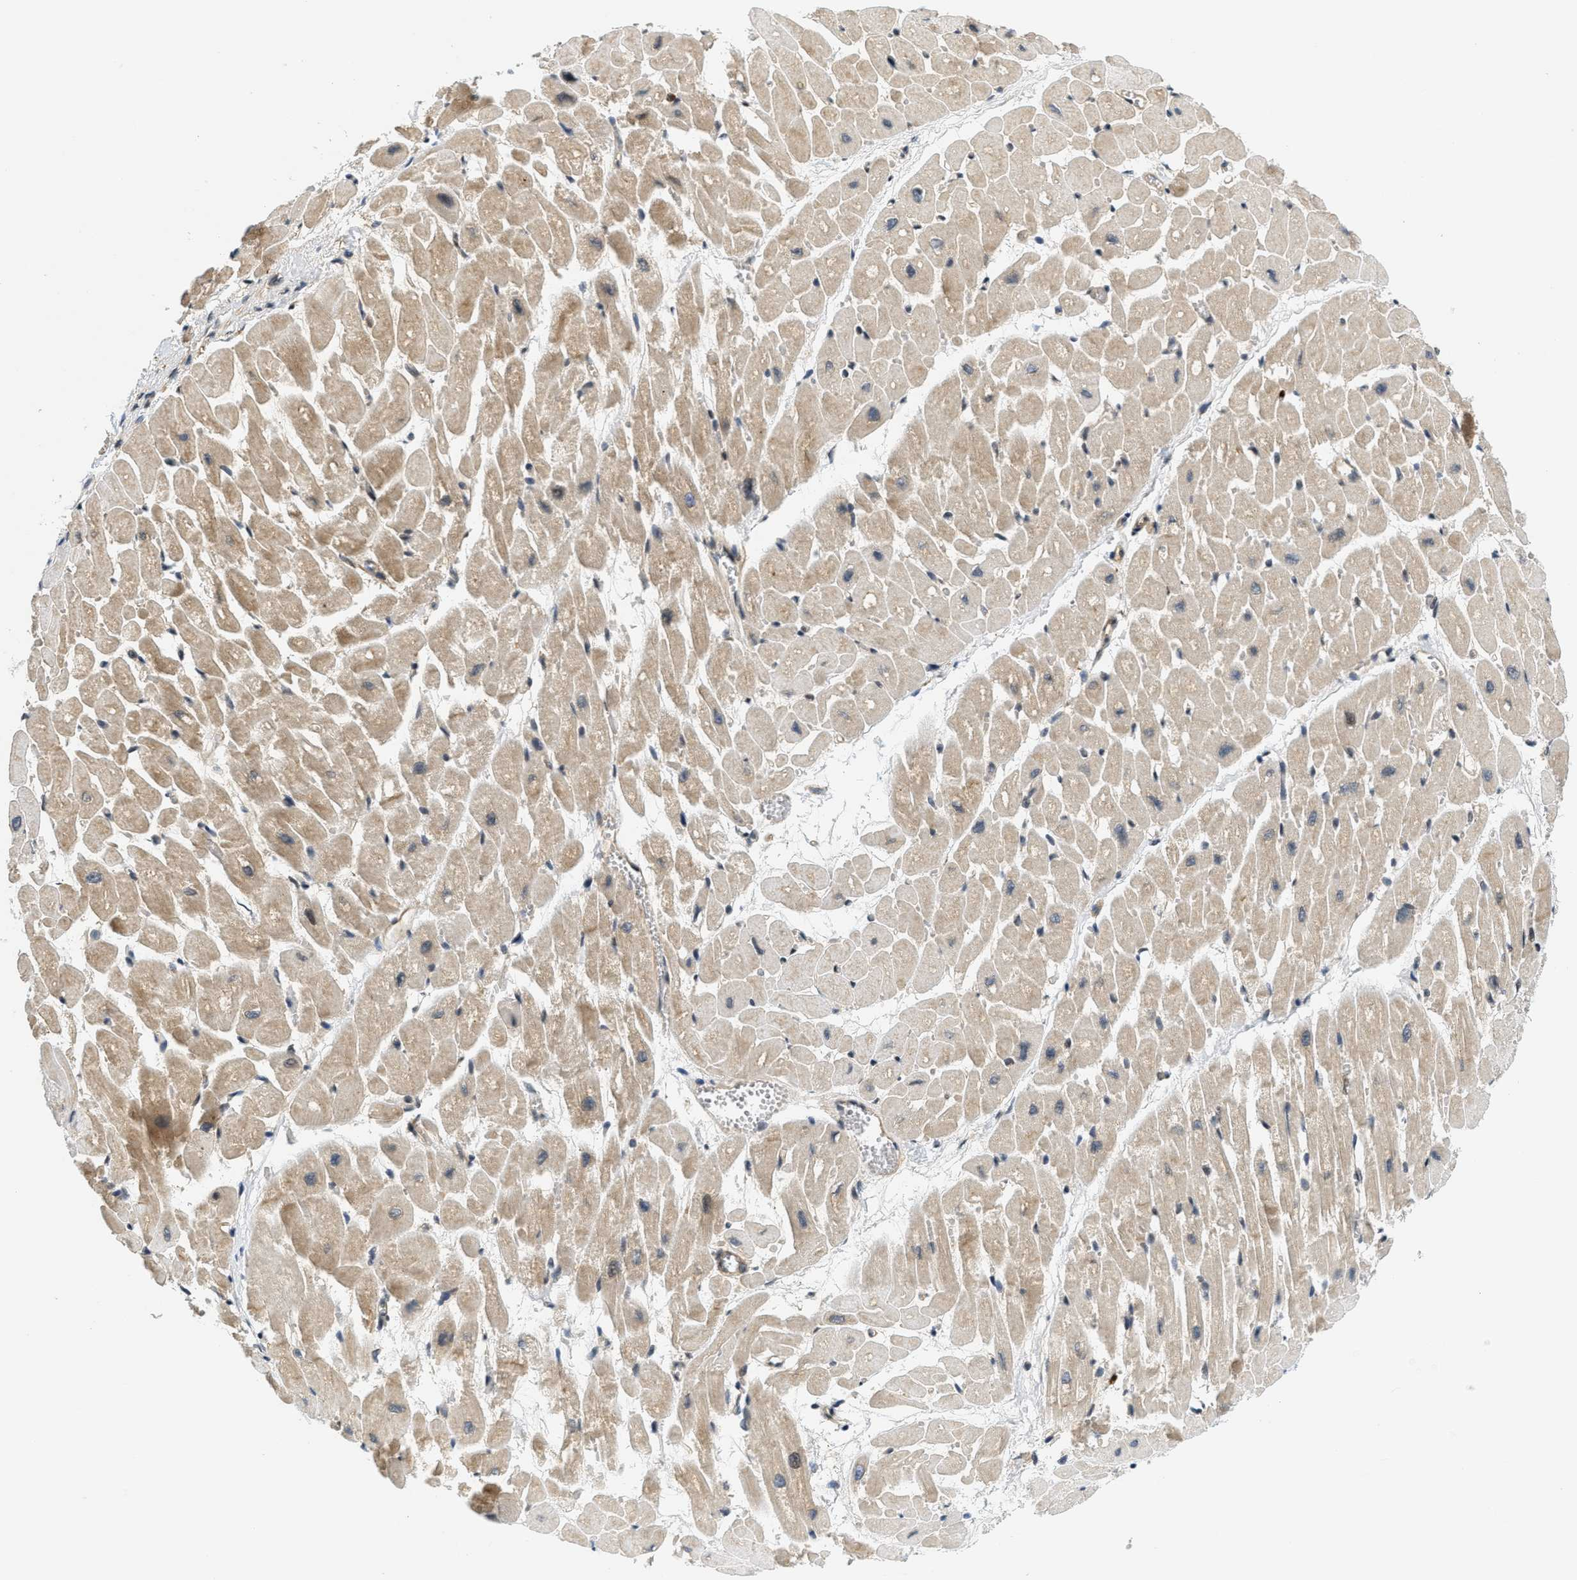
{"staining": {"intensity": "weak", "quantity": "25%-75%", "location": "cytoplasmic/membranous"}, "tissue": "heart muscle", "cell_type": "Cardiomyocytes", "image_type": "normal", "snomed": [{"axis": "morphology", "description": "Normal tissue, NOS"}, {"axis": "topography", "description": "Heart"}], "caption": "The image exhibits immunohistochemical staining of normal heart muscle. There is weak cytoplasmic/membranous positivity is seen in about 25%-75% of cardiomyocytes.", "gene": "KMT2A", "patient": {"sex": "male", "age": 45}}